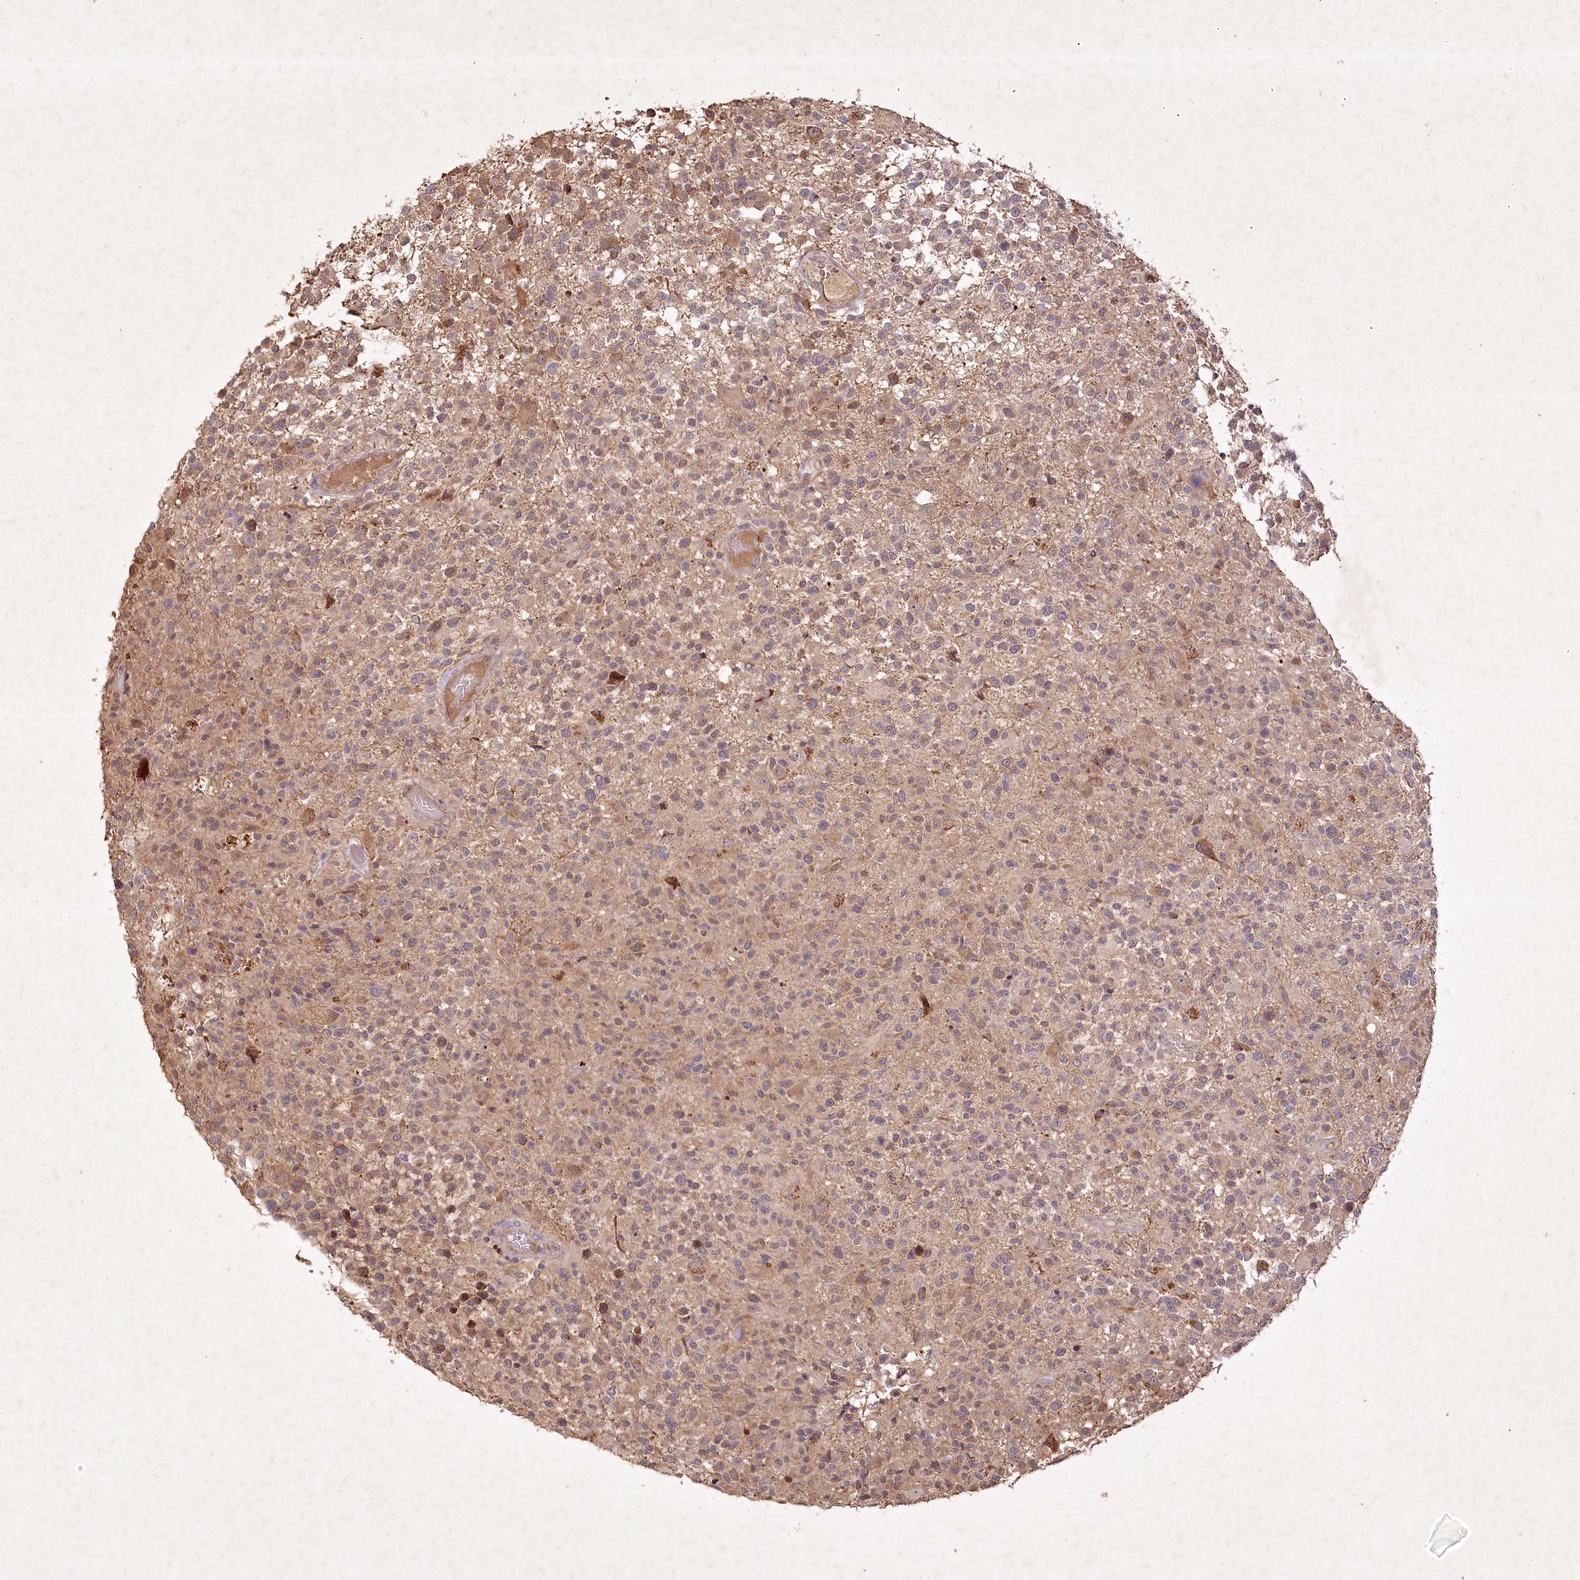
{"staining": {"intensity": "weak", "quantity": "25%-75%", "location": "cytoplasmic/membranous"}, "tissue": "glioma", "cell_type": "Tumor cells", "image_type": "cancer", "snomed": [{"axis": "morphology", "description": "Glioma, malignant, High grade"}, {"axis": "morphology", "description": "Glioblastoma, NOS"}, {"axis": "topography", "description": "Brain"}], "caption": "Immunohistochemical staining of glioblastoma exhibits low levels of weak cytoplasmic/membranous protein expression in approximately 25%-75% of tumor cells.", "gene": "IRAK1BP1", "patient": {"sex": "male", "age": 60}}